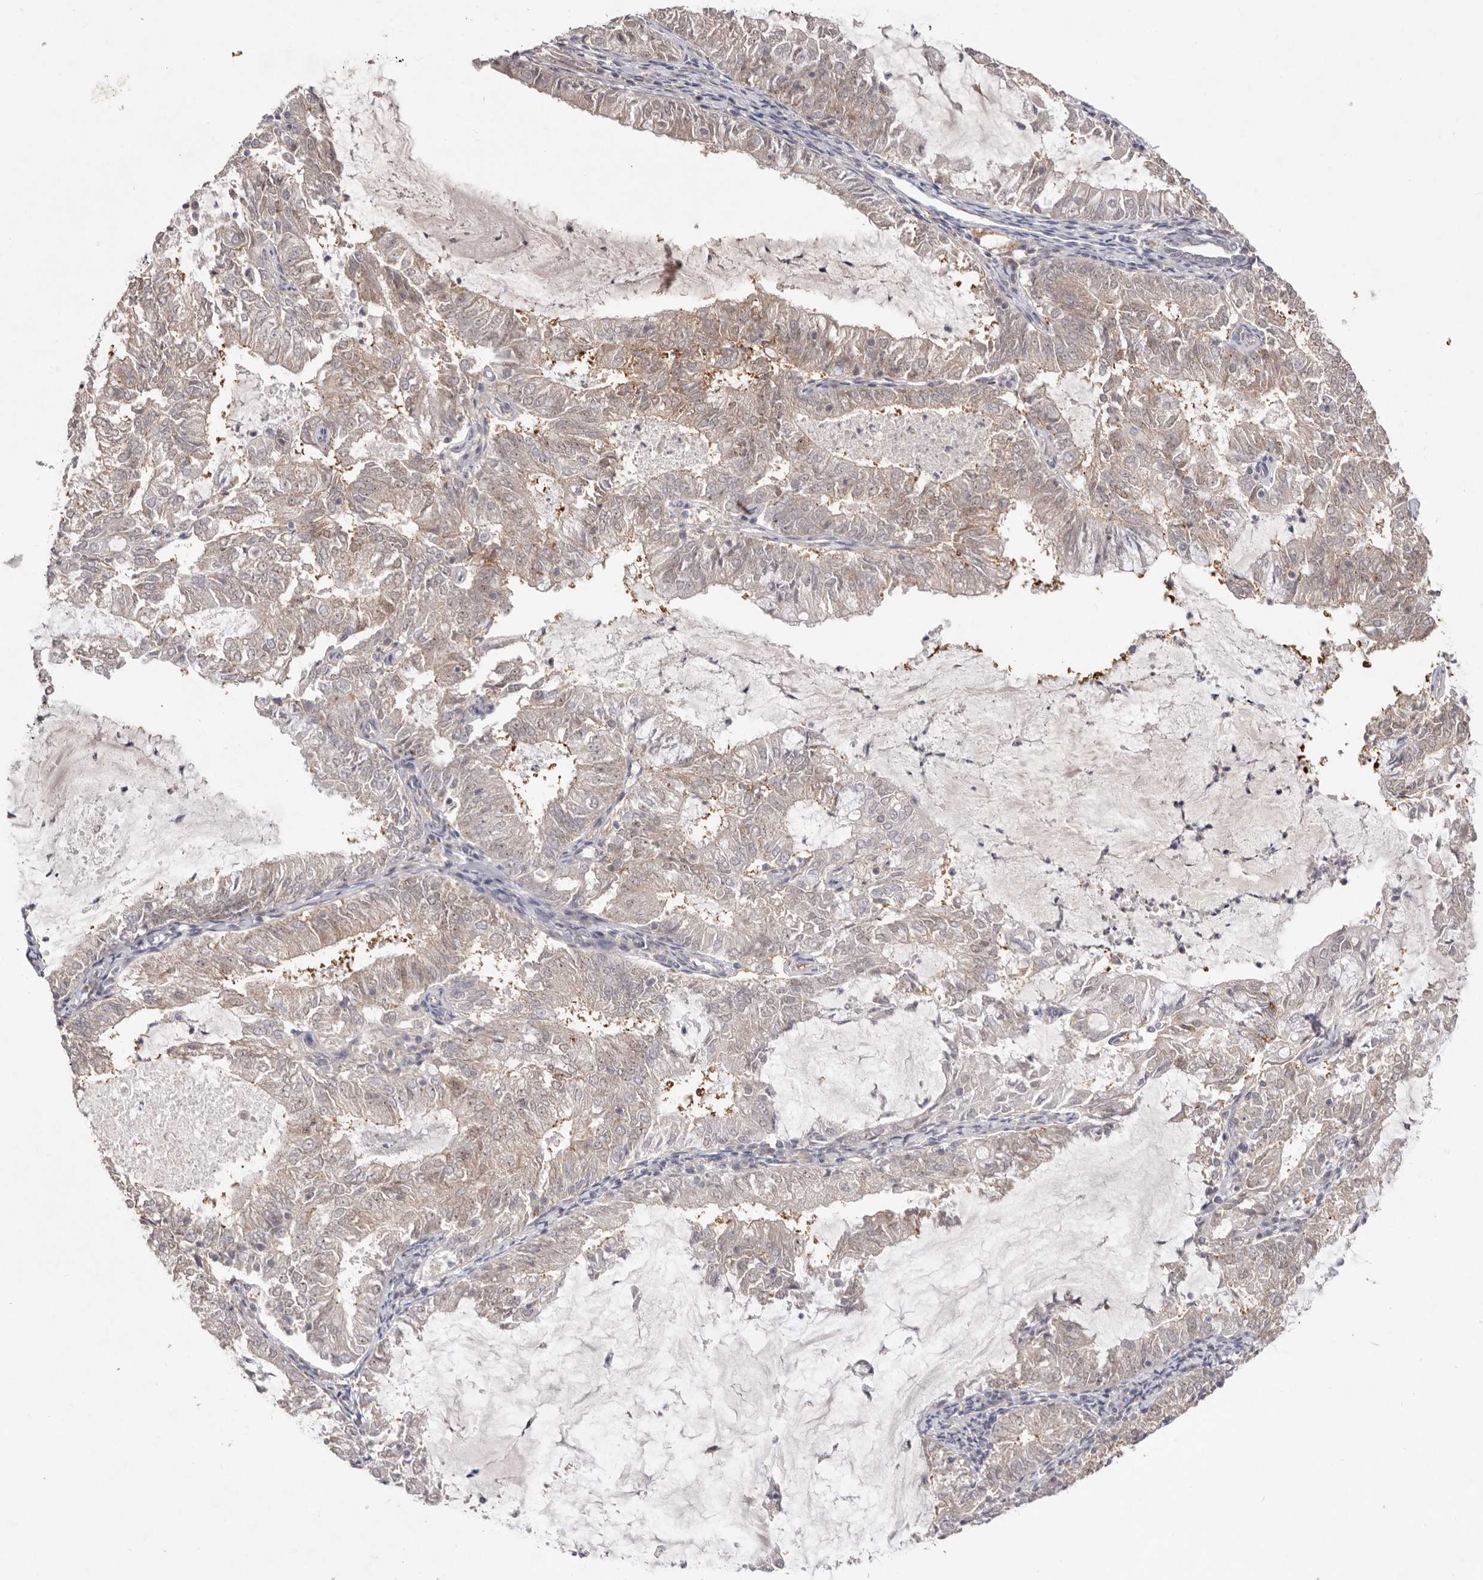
{"staining": {"intensity": "weak", "quantity": "25%-75%", "location": "cytoplasmic/membranous"}, "tissue": "endometrial cancer", "cell_type": "Tumor cells", "image_type": "cancer", "snomed": [{"axis": "morphology", "description": "Adenocarcinoma, NOS"}, {"axis": "topography", "description": "Endometrium"}], "caption": "Weak cytoplasmic/membranous expression for a protein is appreciated in approximately 25%-75% of tumor cells of adenocarcinoma (endometrial) using immunohistochemistry (IHC).", "gene": "TADA1", "patient": {"sex": "female", "age": 57}}